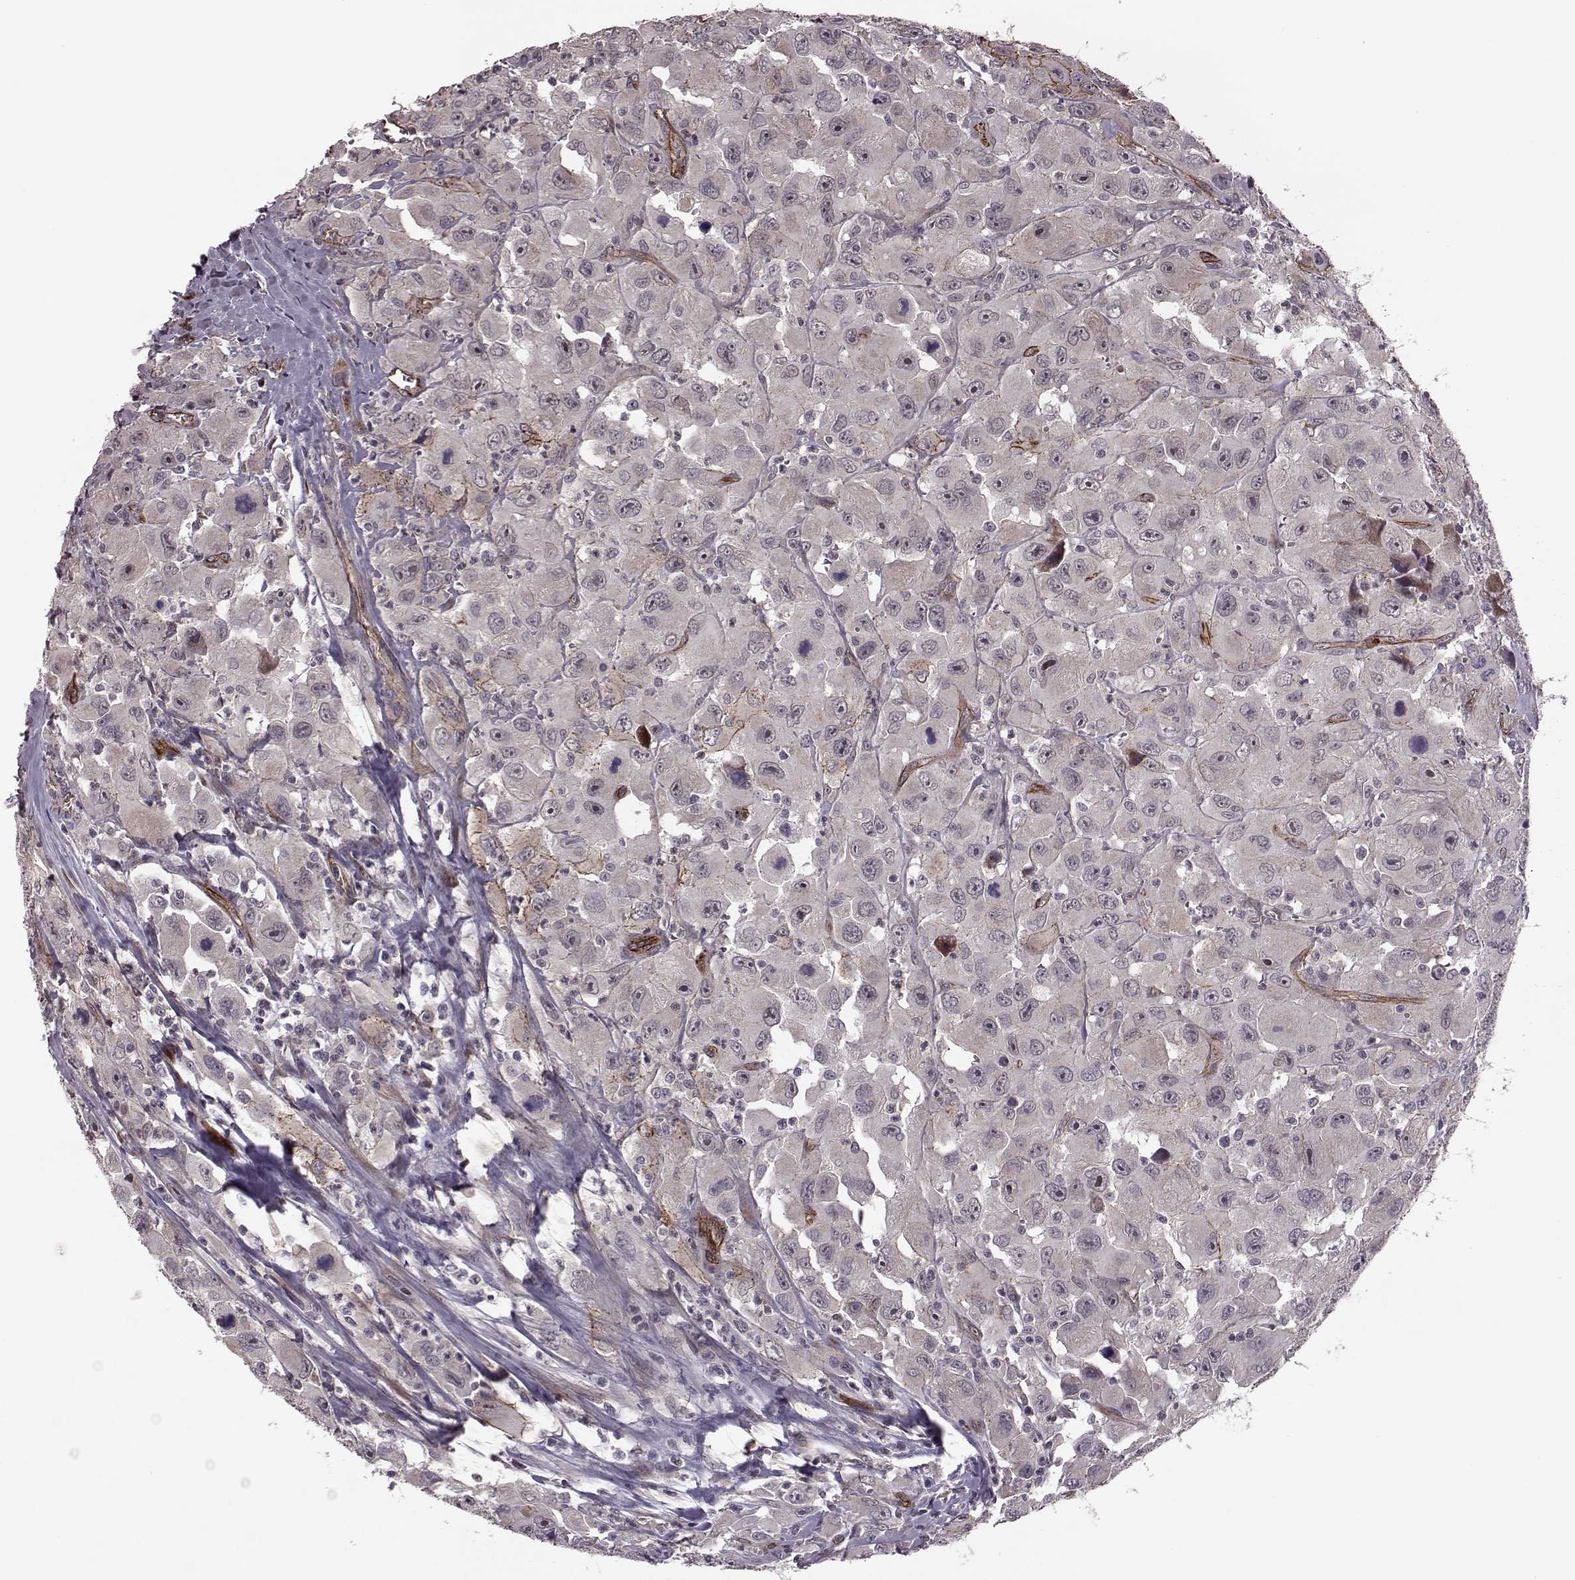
{"staining": {"intensity": "moderate", "quantity": "<25%", "location": "cytoplasmic/membranous"}, "tissue": "head and neck cancer", "cell_type": "Tumor cells", "image_type": "cancer", "snomed": [{"axis": "morphology", "description": "Squamous cell carcinoma, NOS"}, {"axis": "morphology", "description": "Squamous cell carcinoma, metastatic, NOS"}, {"axis": "topography", "description": "Oral tissue"}, {"axis": "topography", "description": "Head-Neck"}], "caption": "IHC image of neoplastic tissue: head and neck metastatic squamous cell carcinoma stained using IHC displays low levels of moderate protein expression localized specifically in the cytoplasmic/membranous of tumor cells, appearing as a cytoplasmic/membranous brown color.", "gene": "SYNPO", "patient": {"sex": "female", "age": 85}}